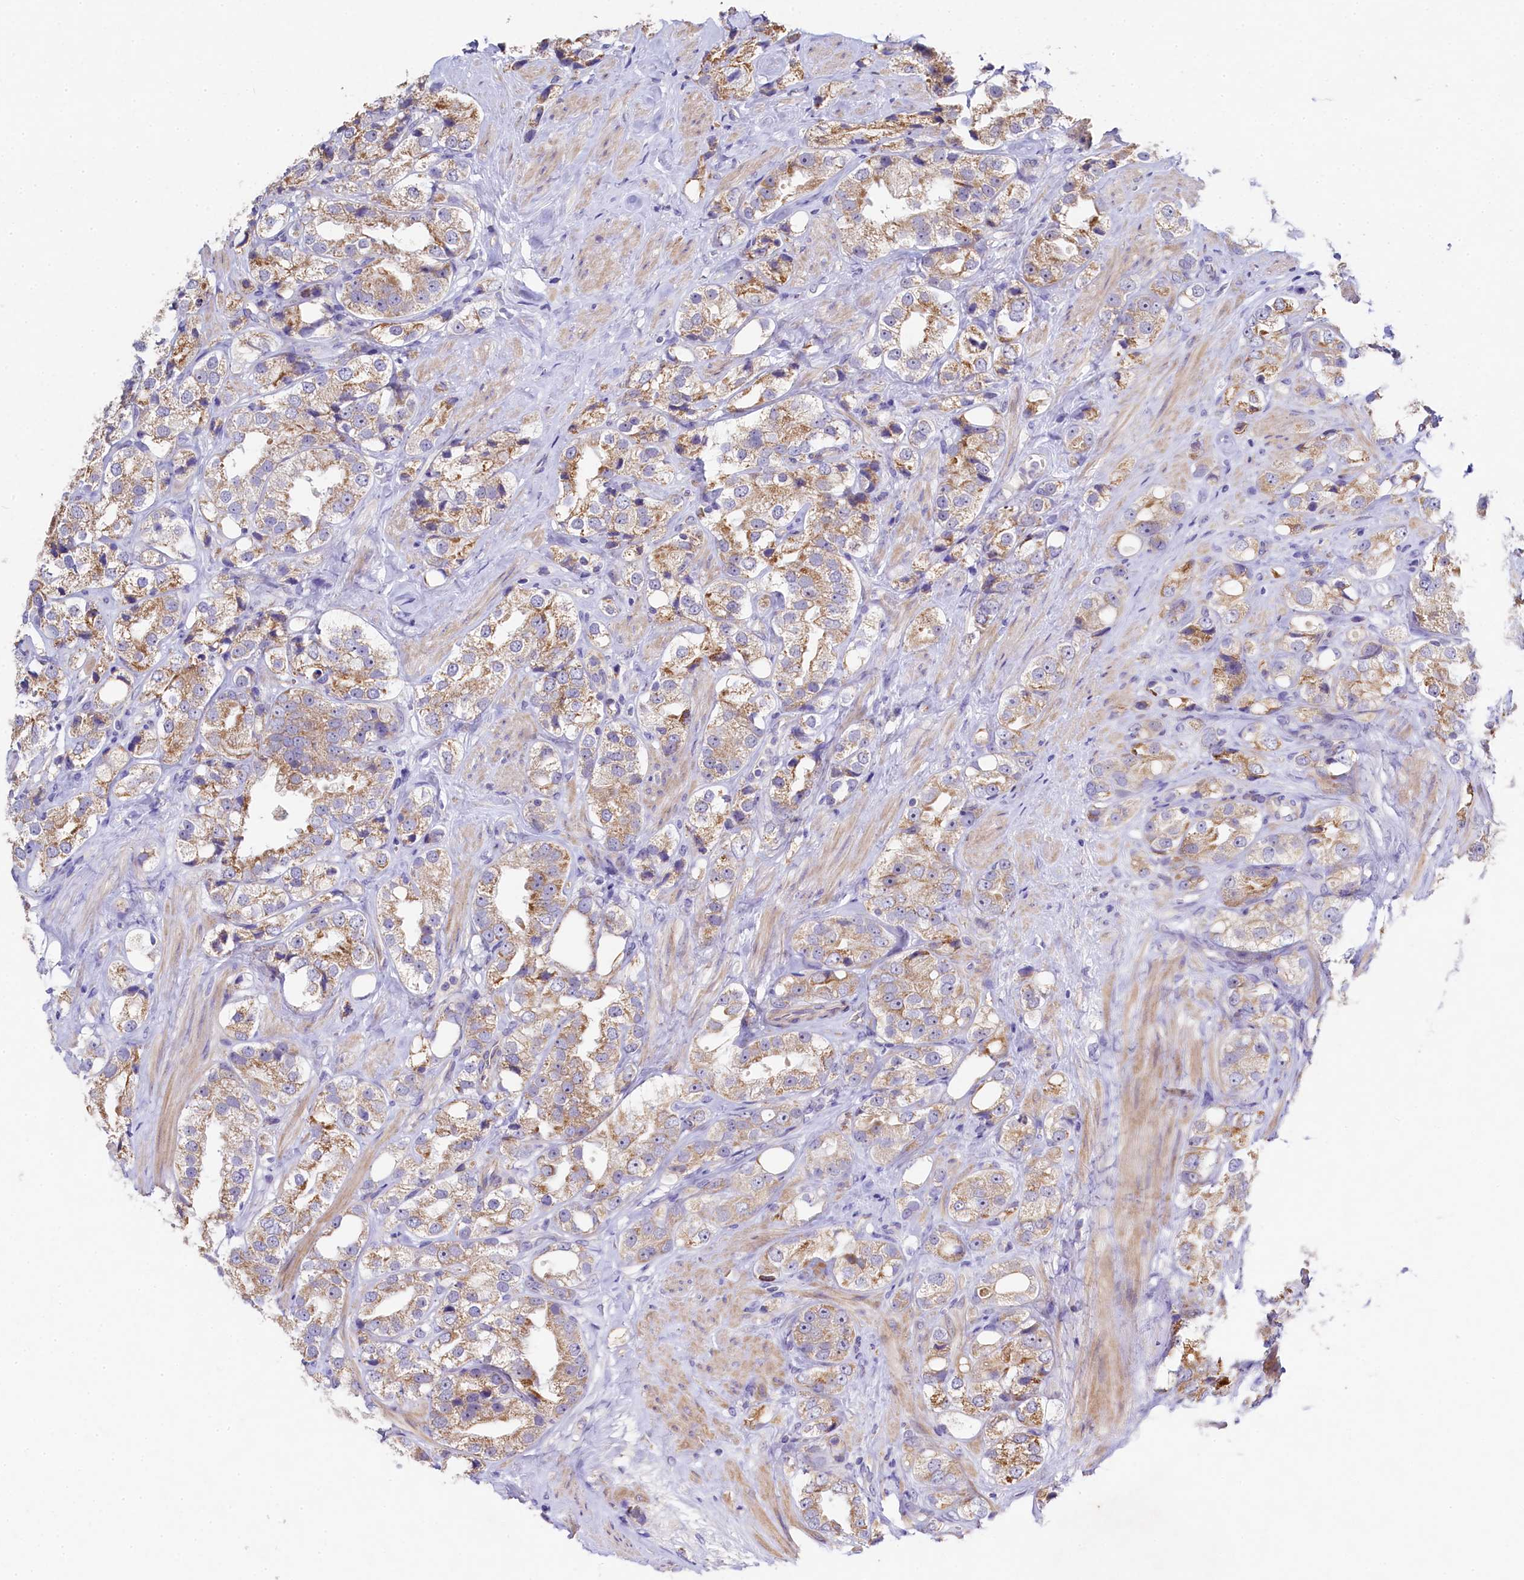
{"staining": {"intensity": "moderate", "quantity": "25%-75%", "location": "cytoplasmic/membranous"}, "tissue": "prostate cancer", "cell_type": "Tumor cells", "image_type": "cancer", "snomed": [{"axis": "morphology", "description": "Adenocarcinoma, NOS"}, {"axis": "topography", "description": "Prostate"}], "caption": "High-magnification brightfield microscopy of prostate adenocarcinoma stained with DAB (brown) and counterstained with hematoxylin (blue). tumor cells exhibit moderate cytoplasmic/membranous expression is identified in approximately25%-75% of cells.", "gene": "FXYD6", "patient": {"sex": "male", "age": 79}}